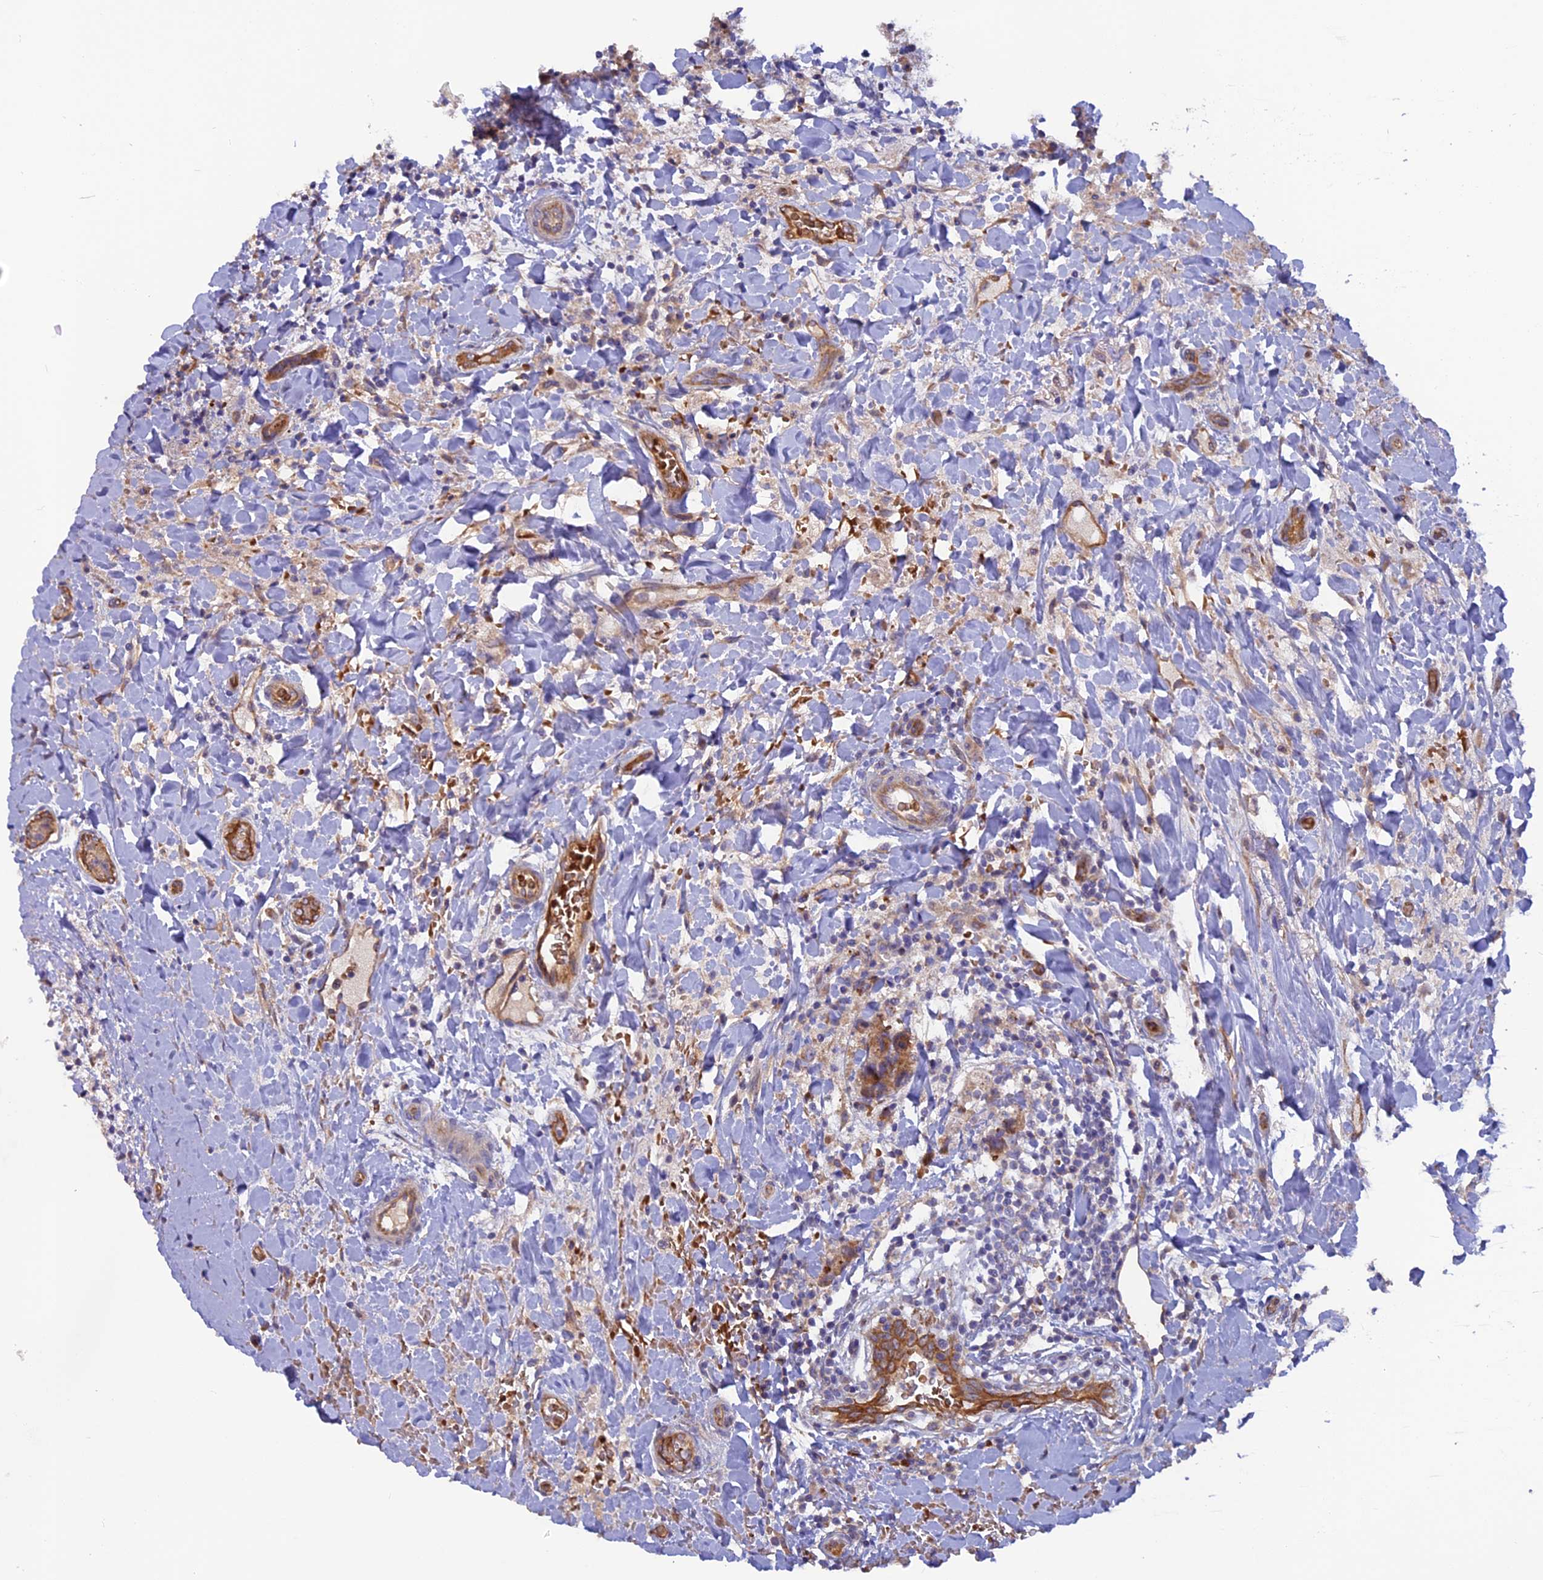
{"staining": {"intensity": "moderate", "quantity": ">75%", "location": "cytoplasmic/membranous"}, "tissue": "breast cancer", "cell_type": "Tumor cells", "image_type": "cancer", "snomed": [{"axis": "morphology", "description": "Normal tissue, NOS"}, {"axis": "morphology", "description": "Duct carcinoma"}, {"axis": "topography", "description": "Breast"}], "caption": "Immunohistochemical staining of breast cancer displays medium levels of moderate cytoplasmic/membranous protein positivity in approximately >75% of tumor cells.", "gene": "DUS3L", "patient": {"sex": "female", "age": 62}}